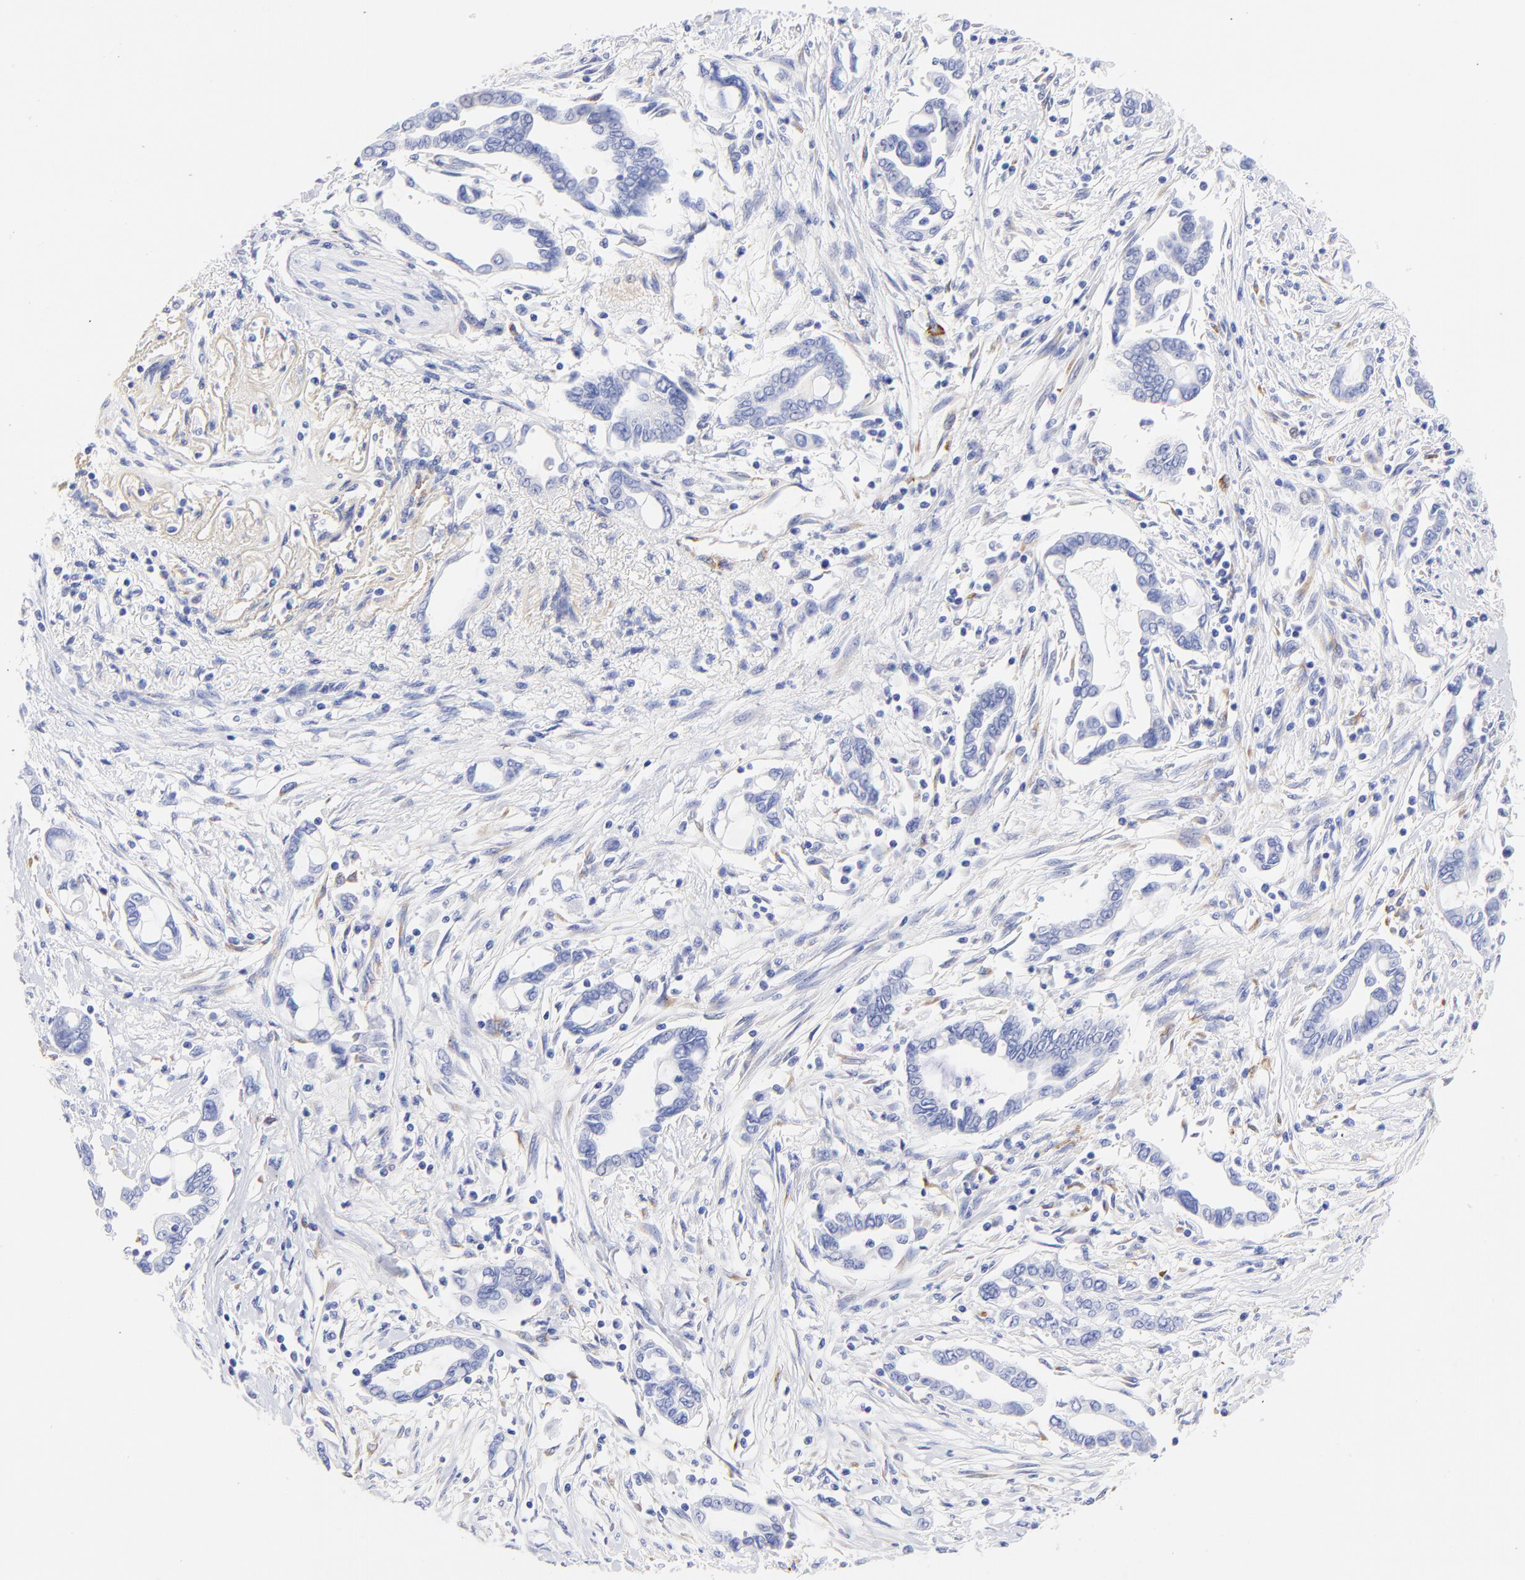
{"staining": {"intensity": "negative", "quantity": "none", "location": "none"}, "tissue": "pancreatic cancer", "cell_type": "Tumor cells", "image_type": "cancer", "snomed": [{"axis": "morphology", "description": "Adenocarcinoma, NOS"}, {"axis": "topography", "description": "Pancreas"}], "caption": "This is an immunohistochemistry histopathology image of human pancreatic cancer (adenocarcinoma). There is no expression in tumor cells.", "gene": "C1QTNF6", "patient": {"sex": "female", "age": 57}}